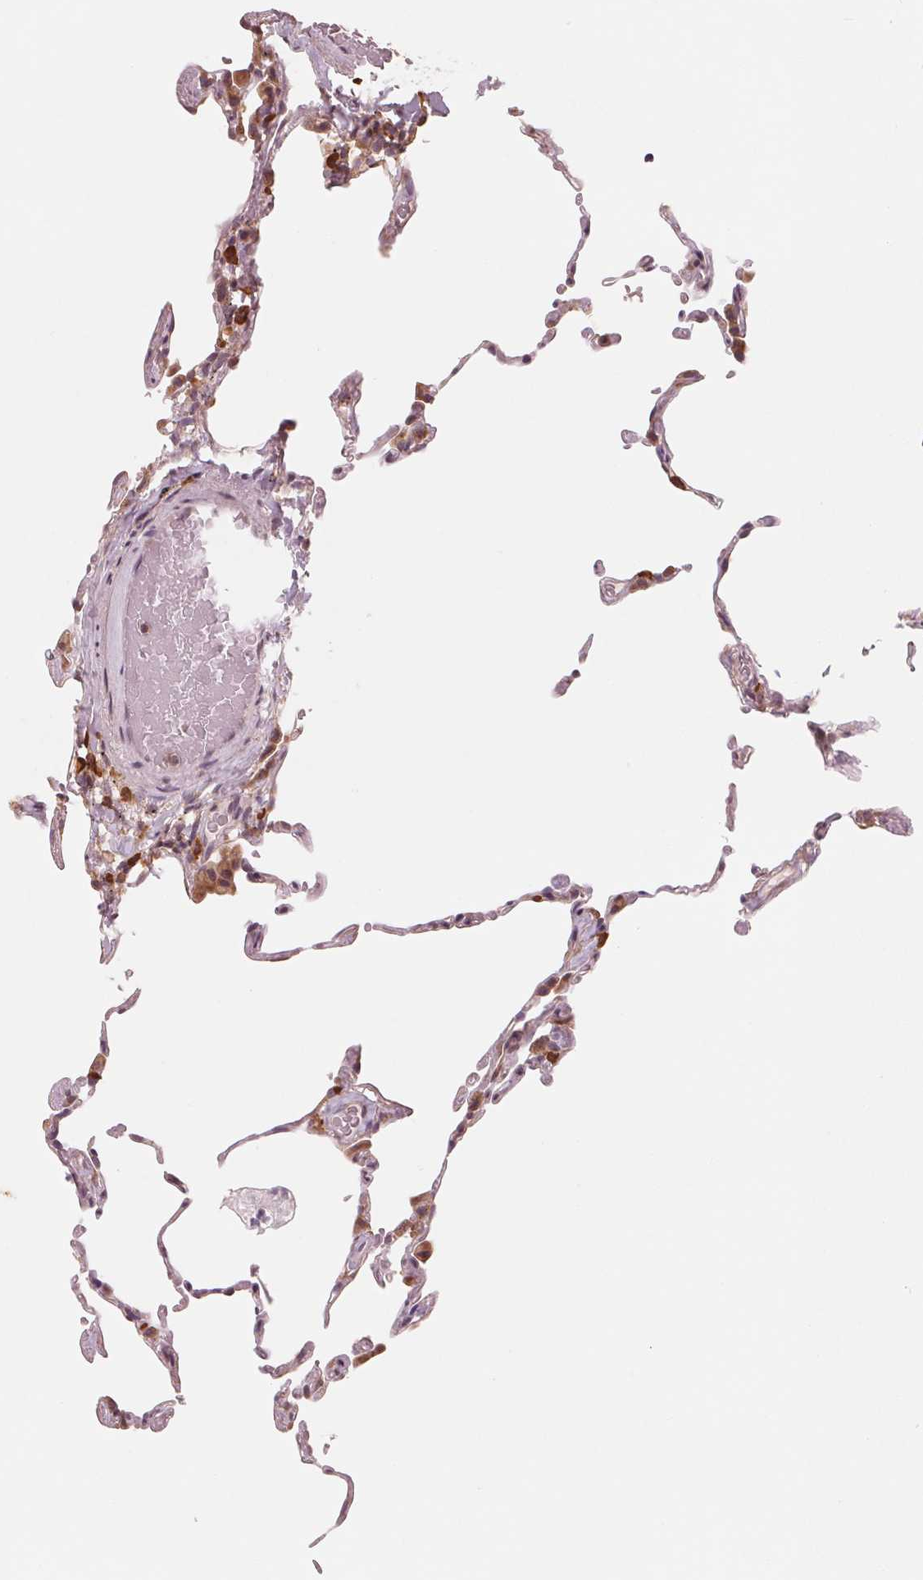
{"staining": {"intensity": "negative", "quantity": "none", "location": "none"}, "tissue": "lung", "cell_type": "Alveolar cells", "image_type": "normal", "snomed": [{"axis": "morphology", "description": "Normal tissue, NOS"}, {"axis": "topography", "description": "Lung"}], "caption": "Alveolar cells show no significant protein expression in unremarkable lung. Nuclei are stained in blue.", "gene": "GIGYF2", "patient": {"sex": "female", "age": 57}}